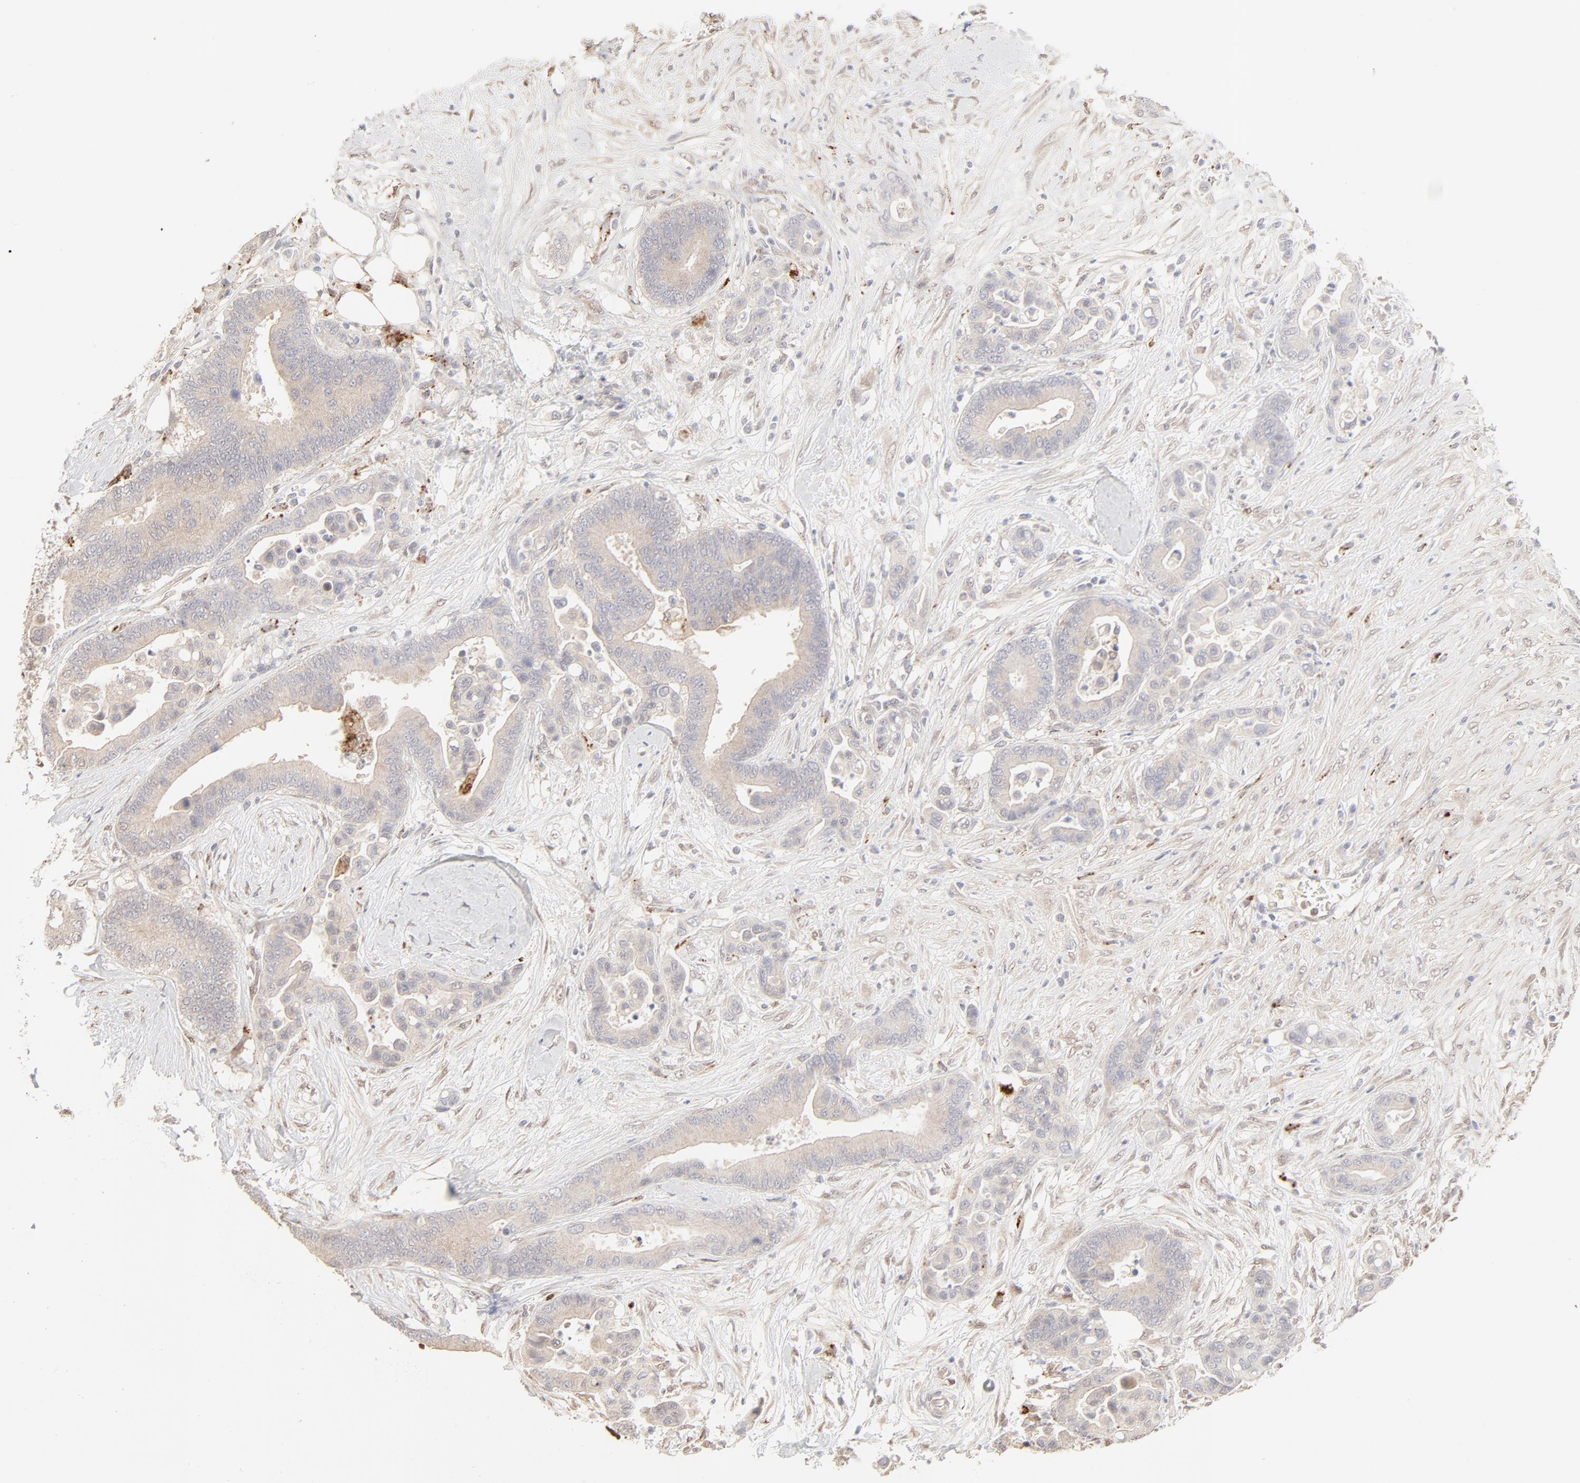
{"staining": {"intensity": "weak", "quantity": "25%-75%", "location": "cytoplasmic/membranous"}, "tissue": "colorectal cancer", "cell_type": "Tumor cells", "image_type": "cancer", "snomed": [{"axis": "morphology", "description": "Adenocarcinoma, NOS"}, {"axis": "topography", "description": "Colon"}], "caption": "An immunohistochemistry (IHC) photomicrograph of neoplastic tissue is shown. Protein staining in brown highlights weak cytoplasmic/membranous positivity in colorectal cancer (adenocarcinoma) within tumor cells.", "gene": "LGALS2", "patient": {"sex": "male", "age": 82}}